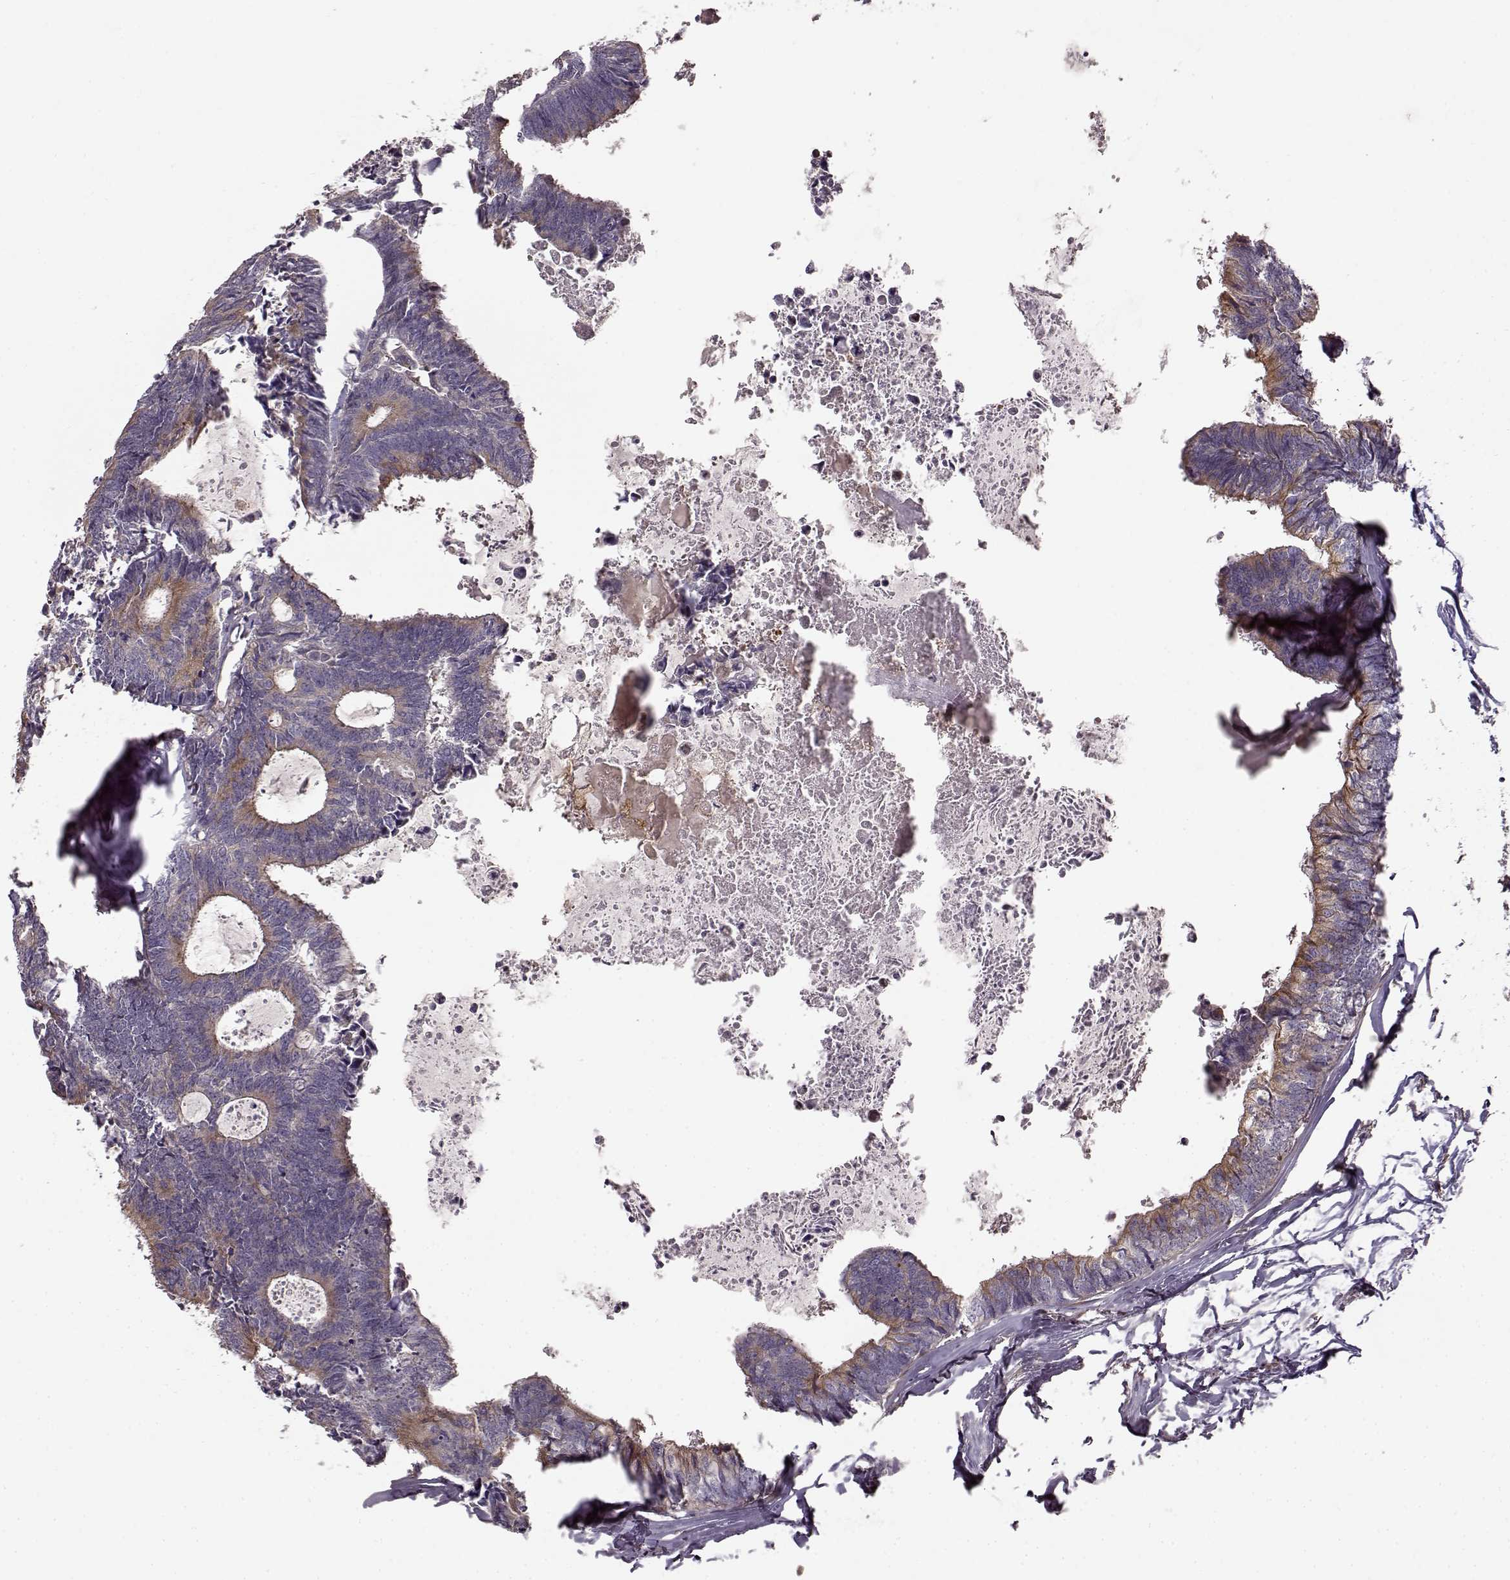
{"staining": {"intensity": "weak", "quantity": "25%-75%", "location": "cytoplasmic/membranous"}, "tissue": "colorectal cancer", "cell_type": "Tumor cells", "image_type": "cancer", "snomed": [{"axis": "morphology", "description": "Adenocarcinoma, NOS"}, {"axis": "topography", "description": "Colon"}, {"axis": "topography", "description": "Rectum"}], "caption": "Colorectal adenocarcinoma was stained to show a protein in brown. There is low levels of weak cytoplasmic/membranous positivity in about 25%-75% of tumor cells.", "gene": "MTR", "patient": {"sex": "male", "age": 57}}